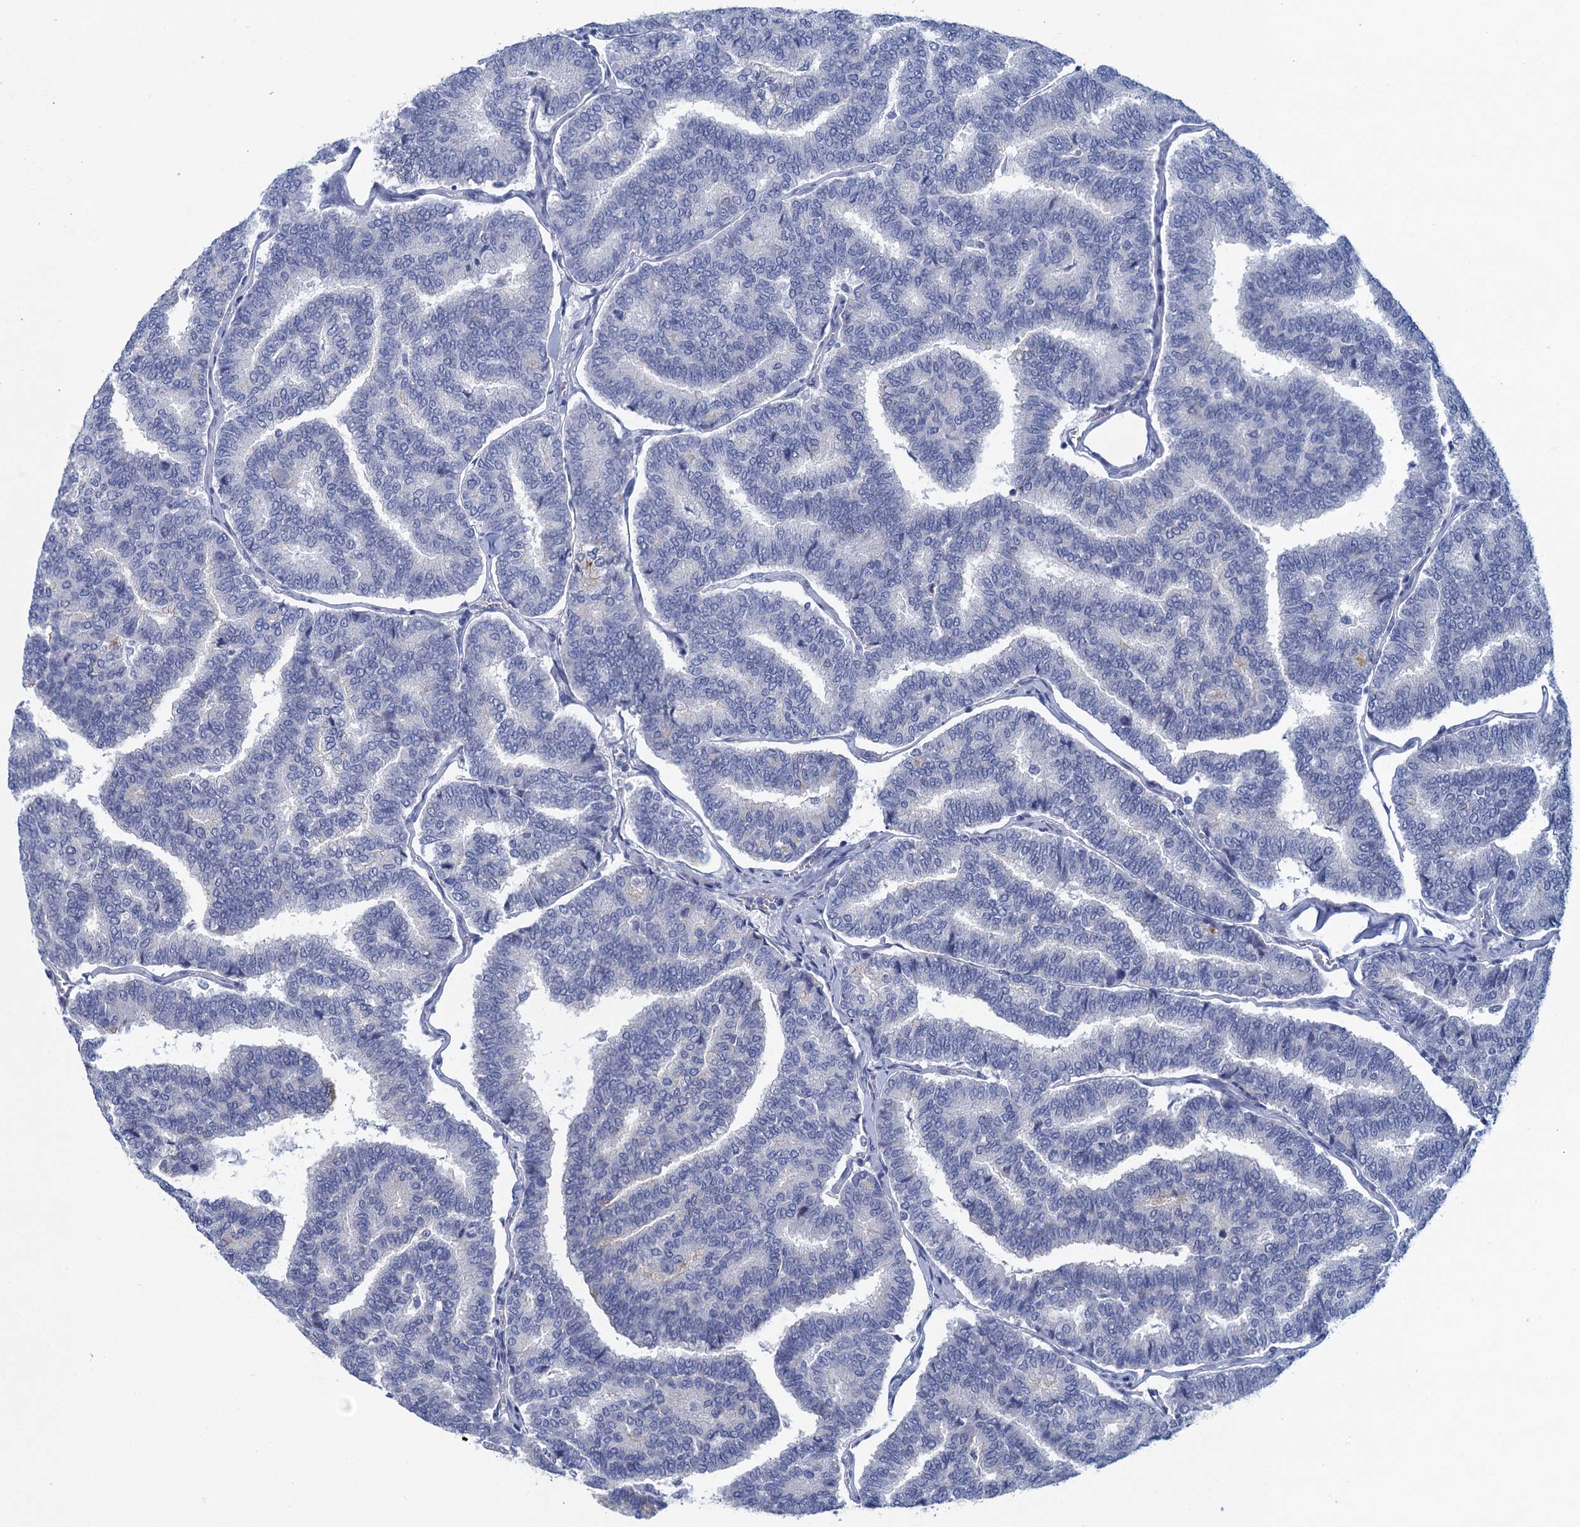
{"staining": {"intensity": "negative", "quantity": "none", "location": "none"}, "tissue": "thyroid cancer", "cell_type": "Tumor cells", "image_type": "cancer", "snomed": [{"axis": "morphology", "description": "Papillary adenocarcinoma, NOS"}, {"axis": "topography", "description": "Thyroid gland"}], "caption": "Thyroid cancer was stained to show a protein in brown. There is no significant staining in tumor cells.", "gene": "SCEL", "patient": {"sex": "female", "age": 35}}